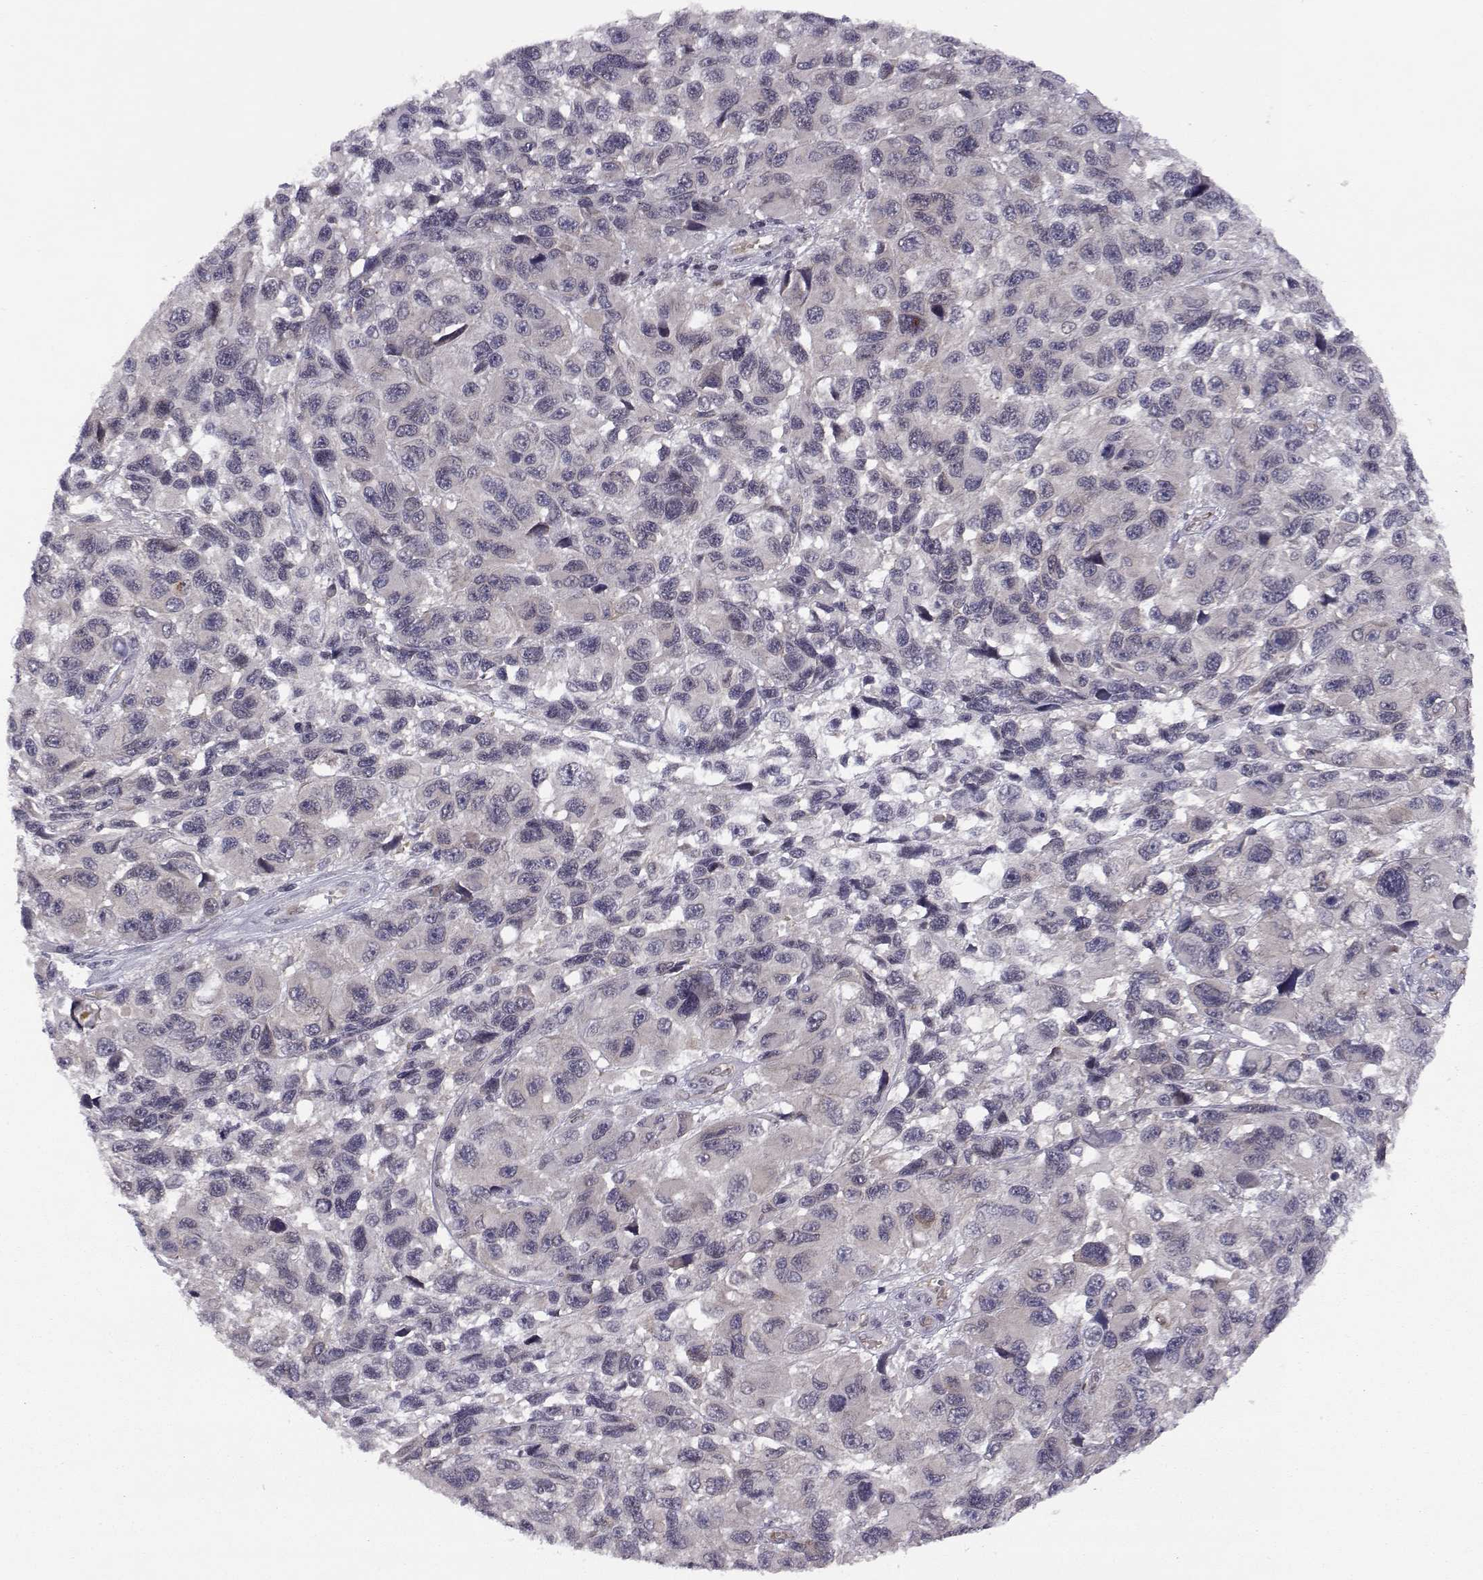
{"staining": {"intensity": "negative", "quantity": "none", "location": "none"}, "tissue": "melanoma", "cell_type": "Tumor cells", "image_type": "cancer", "snomed": [{"axis": "morphology", "description": "Malignant melanoma, NOS"}, {"axis": "topography", "description": "Skin"}], "caption": "The image exhibits no staining of tumor cells in melanoma.", "gene": "KIF13B", "patient": {"sex": "male", "age": 53}}